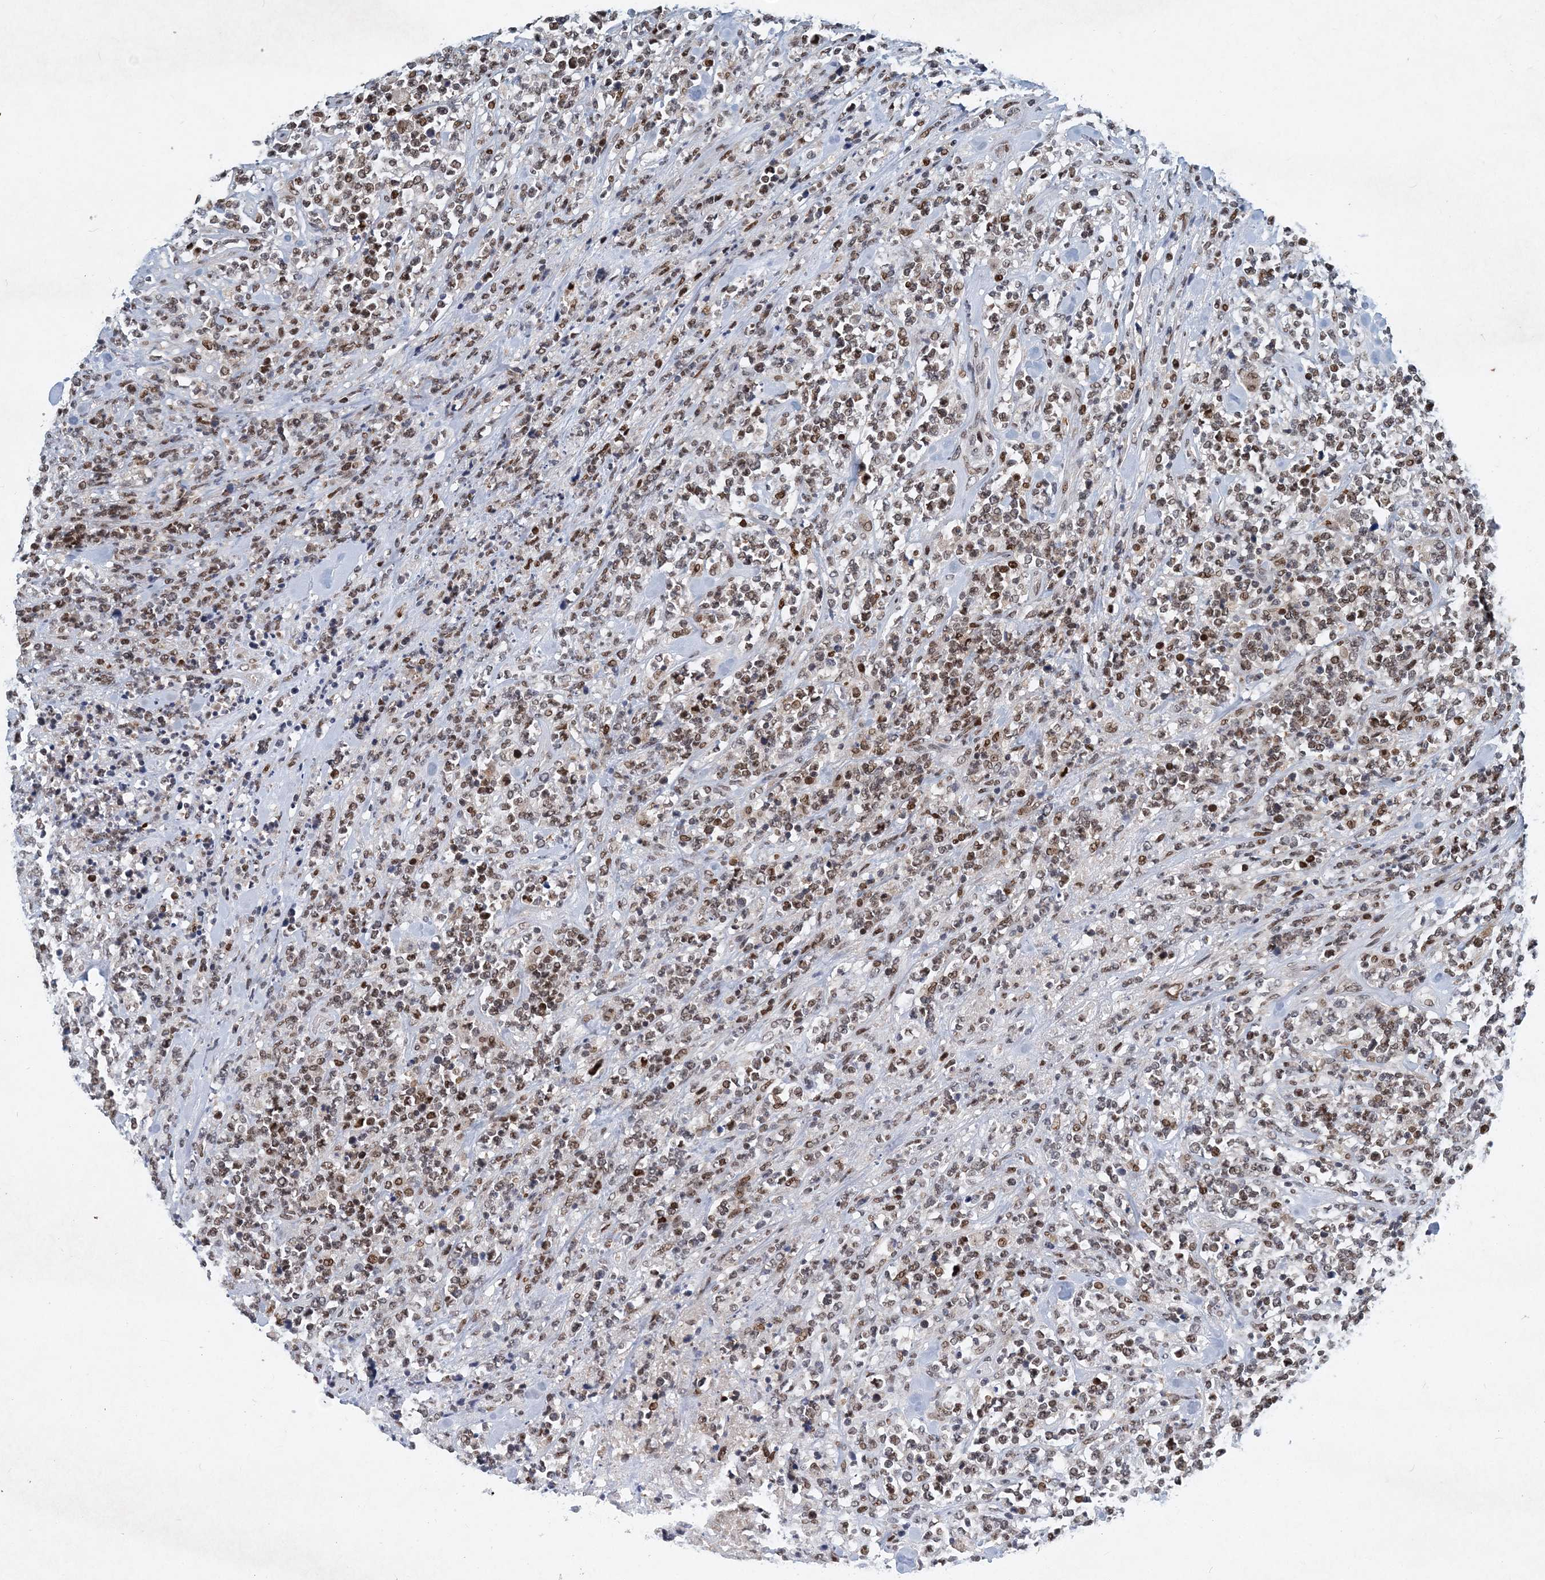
{"staining": {"intensity": "moderate", "quantity": "25%-75%", "location": "nuclear"}, "tissue": "lymphoma", "cell_type": "Tumor cells", "image_type": "cancer", "snomed": [{"axis": "morphology", "description": "Malignant lymphoma, non-Hodgkin's type, High grade"}, {"axis": "topography", "description": "Soft tissue"}], "caption": "Immunohistochemistry (IHC) (DAB (3,3'-diaminobenzidine)) staining of human lymphoma exhibits moderate nuclear protein staining in about 25%-75% of tumor cells.", "gene": "KPNA4", "patient": {"sex": "male", "age": 18}}